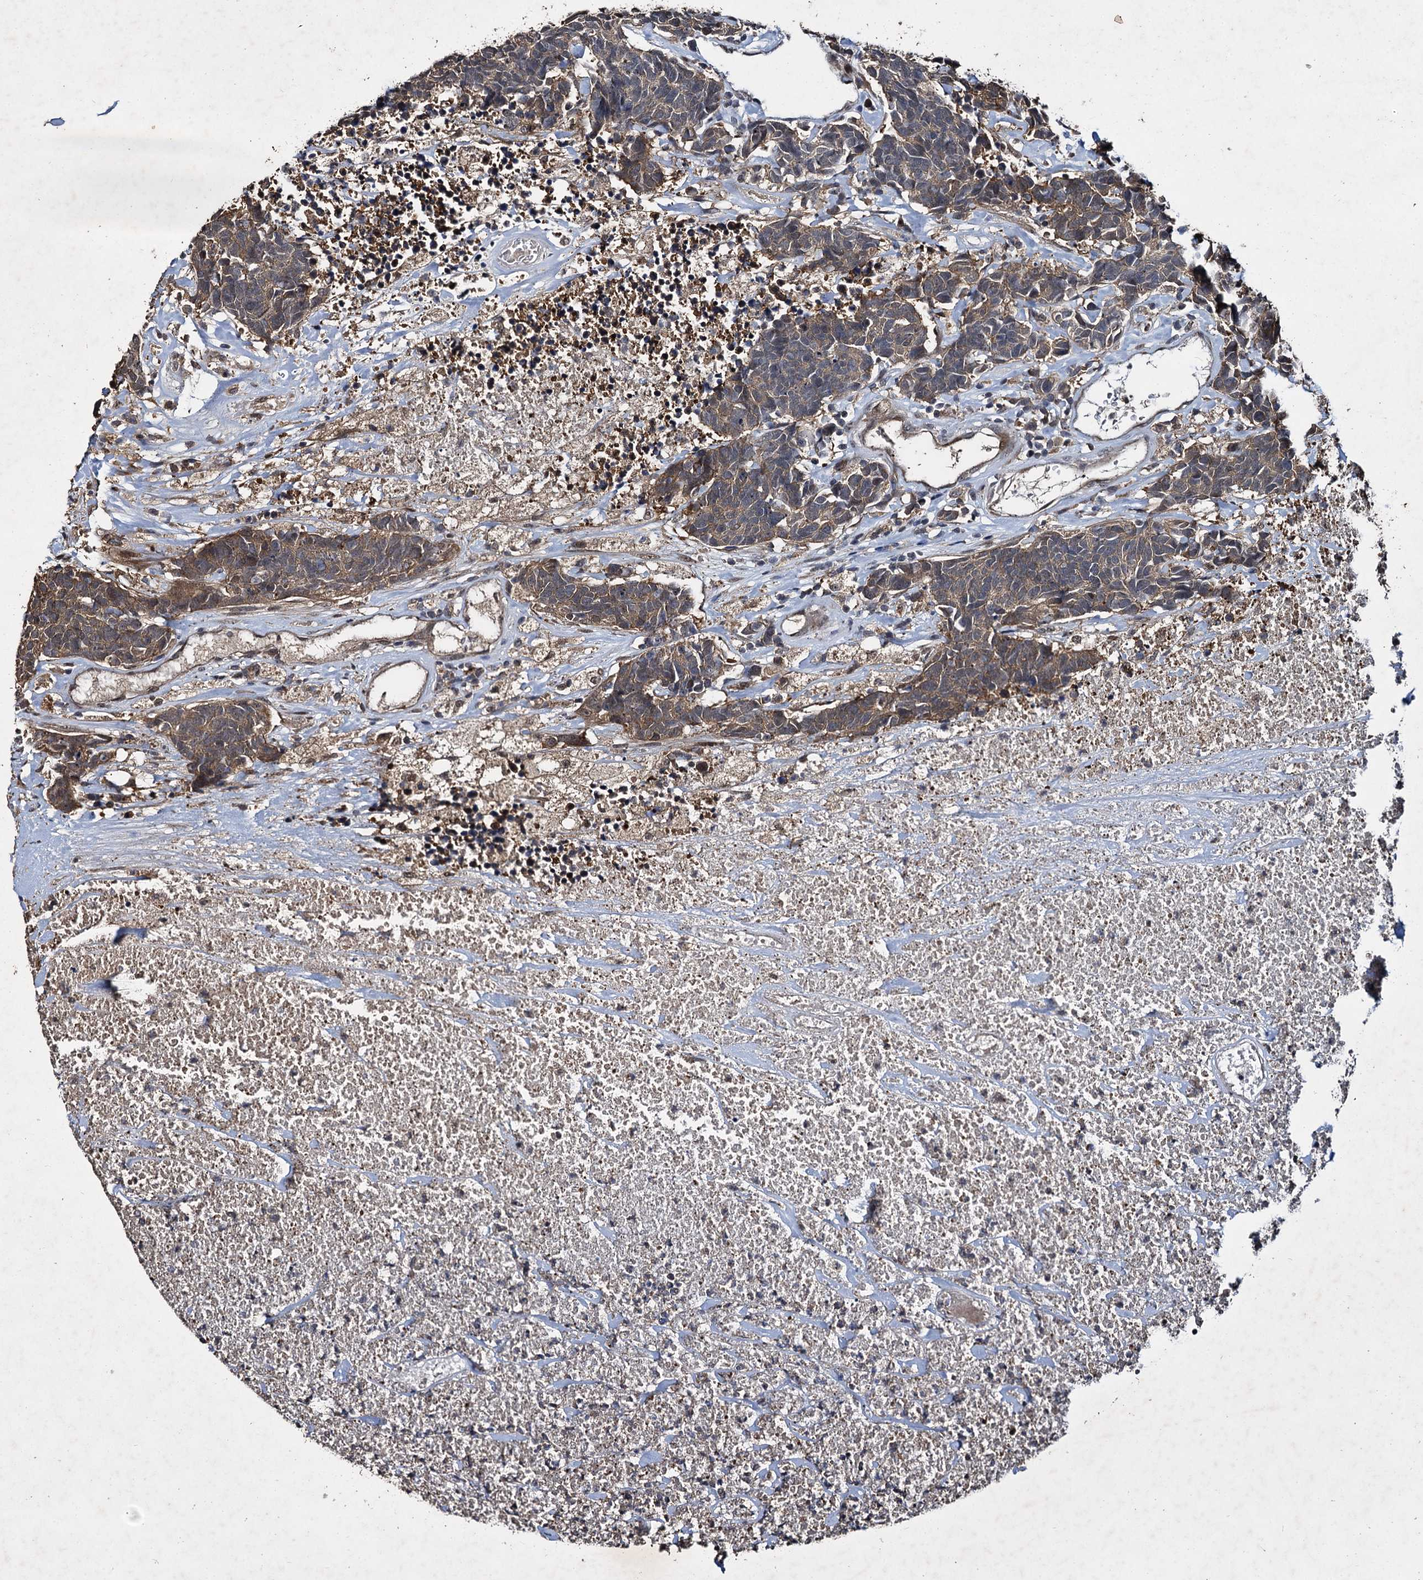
{"staining": {"intensity": "weak", "quantity": "25%-75%", "location": "cytoplasmic/membranous"}, "tissue": "carcinoid", "cell_type": "Tumor cells", "image_type": "cancer", "snomed": [{"axis": "morphology", "description": "Carcinoma, NOS"}, {"axis": "morphology", "description": "Carcinoid, malignant, NOS"}, {"axis": "topography", "description": "Urinary bladder"}], "caption": "This micrograph reveals immunohistochemistry (IHC) staining of carcinoma, with low weak cytoplasmic/membranous staining in approximately 25%-75% of tumor cells.", "gene": "SLC46A3", "patient": {"sex": "male", "age": 57}}